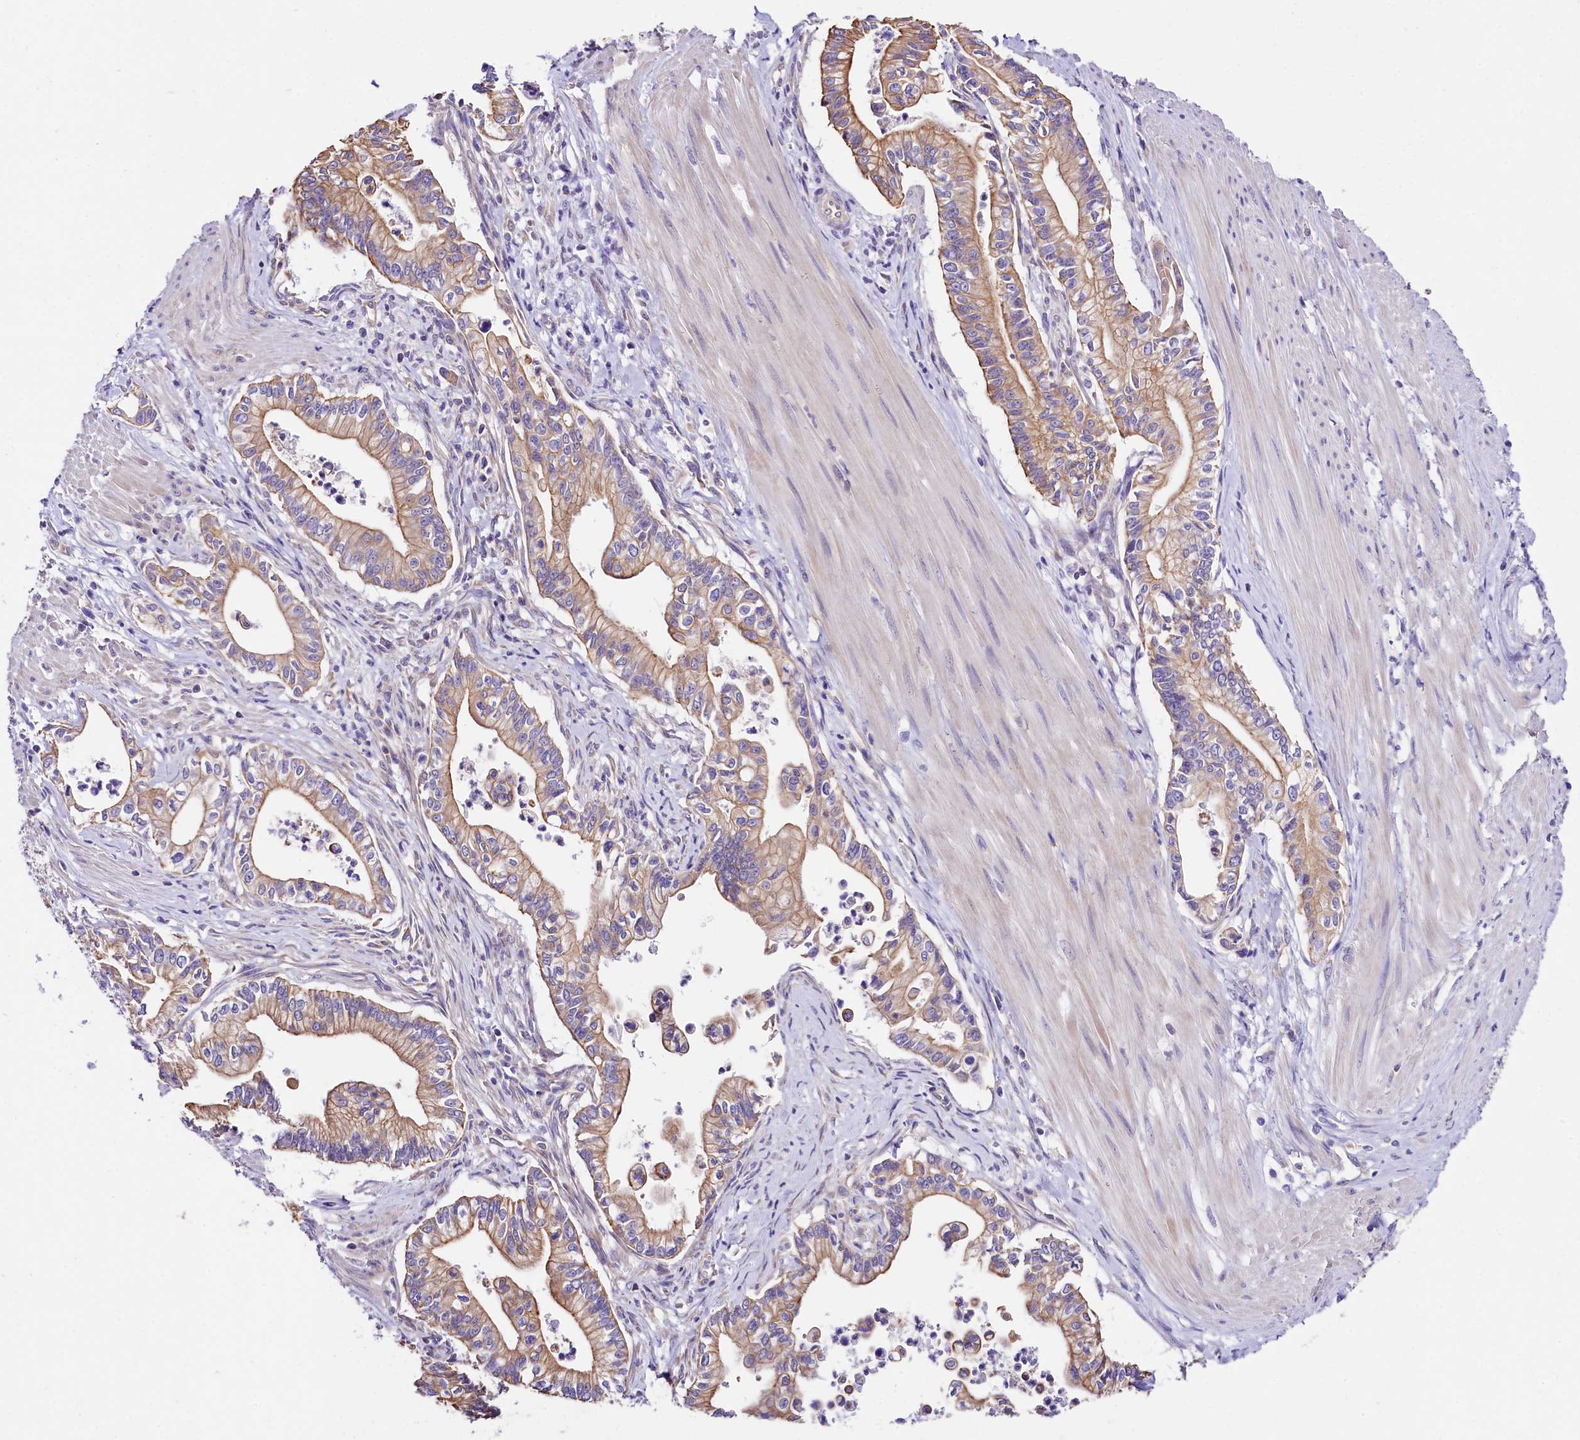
{"staining": {"intensity": "moderate", "quantity": ">75%", "location": "cytoplasmic/membranous"}, "tissue": "pancreatic cancer", "cell_type": "Tumor cells", "image_type": "cancer", "snomed": [{"axis": "morphology", "description": "Adenocarcinoma, NOS"}, {"axis": "topography", "description": "Pancreas"}], "caption": "Immunohistochemical staining of adenocarcinoma (pancreatic) exhibits moderate cytoplasmic/membranous protein expression in approximately >75% of tumor cells.", "gene": "ACAA2", "patient": {"sex": "male", "age": 78}}